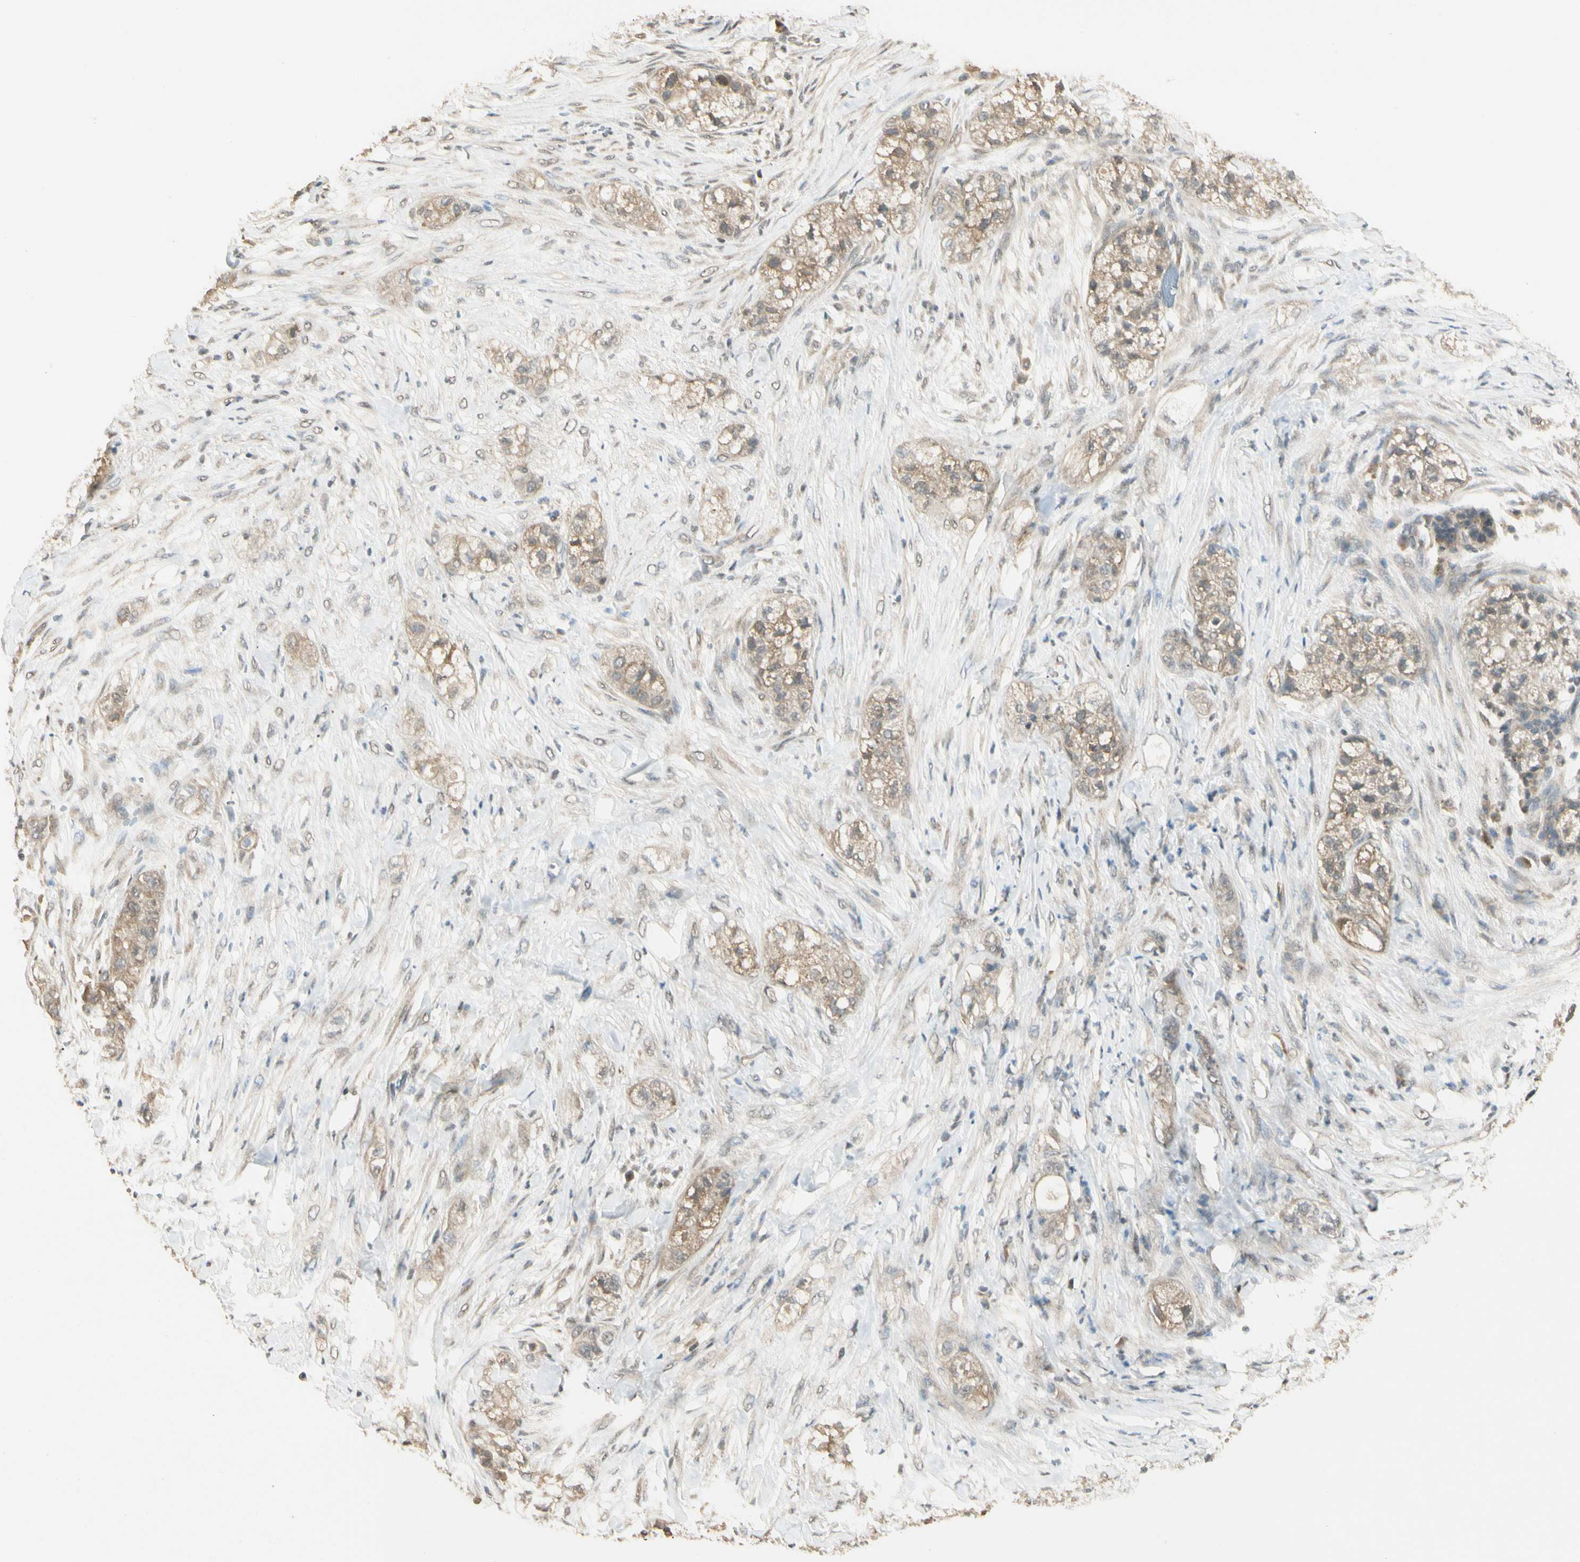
{"staining": {"intensity": "weak", "quantity": ">75%", "location": "cytoplasmic/membranous"}, "tissue": "pancreatic cancer", "cell_type": "Tumor cells", "image_type": "cancer", "snomed": [{"axis": "morphology", "description": "Adenocarcinoma, NOS"}, {"axis": "topography", "description": "Pancreas"}], "caption": "Pancreatic adenocarcinoma was stained to show a protein in brown. There is low levels of weak cytoplasmic/membranous staining in about >75% of tumor cells.", "gene": "SGCA", "patient": {"sex": "female", "age": 78}}